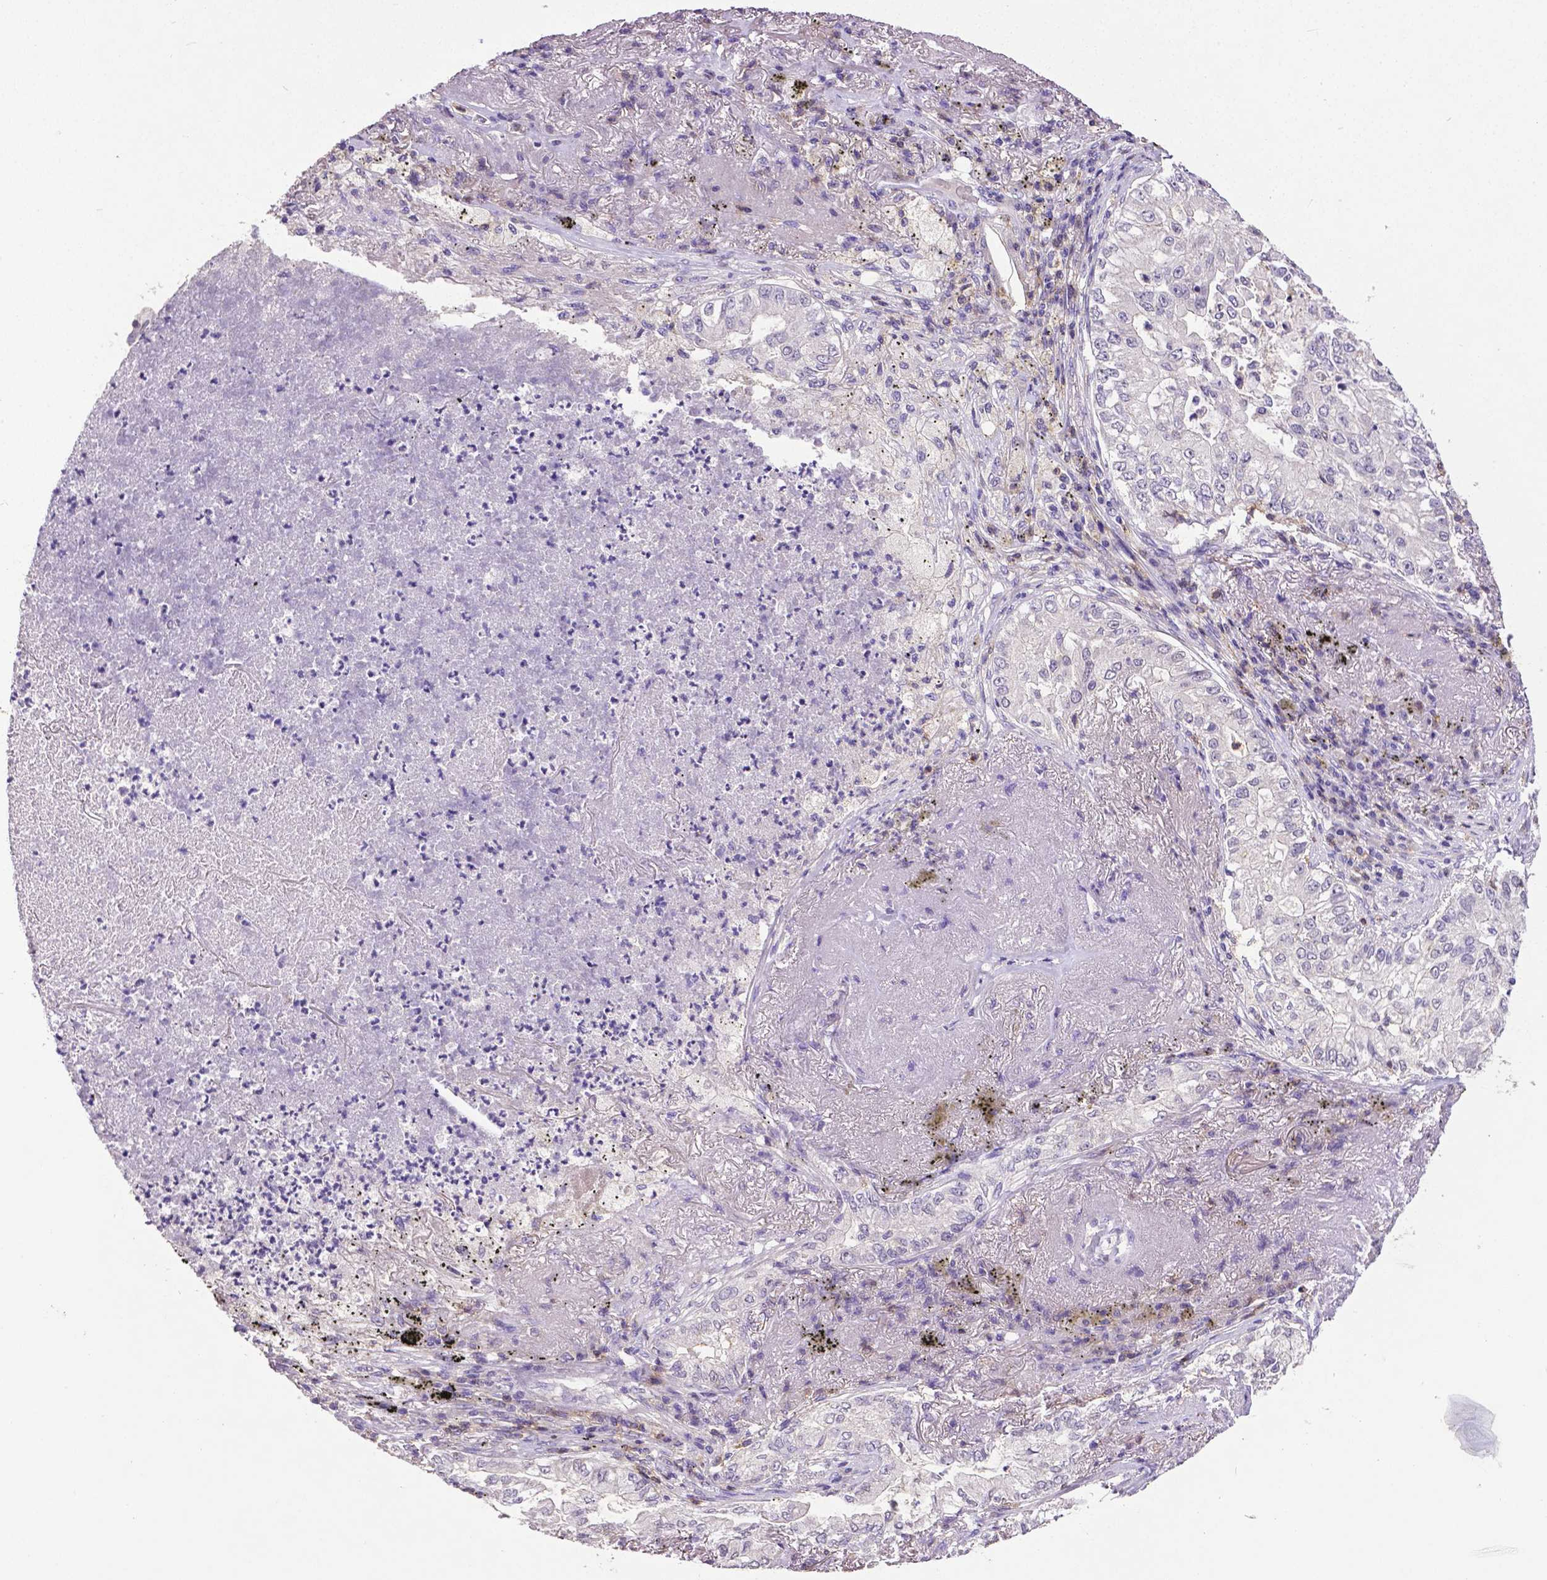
{"staining": {"intensity": "negative", "quantity": "none", "location": "none"}, "tissue": "lung cancer", "cell_type": "Tumor cells", "image_type": "cancer", "snomed": [{"axis": "morphology", "description": "Adenocarcinoma, NOS"}, {"axis": "topography", "description": "Lung"}], "caption": "IHC image of neoplastic tissue: human lung adenocarcinoma stained with DAB reveals no significant protein expression in tumor cells. (Immunohistochemistry, brightfield microscopy, high magnification).", "gene": "CD4", "patient": {"sex": "female", "age": 73}}